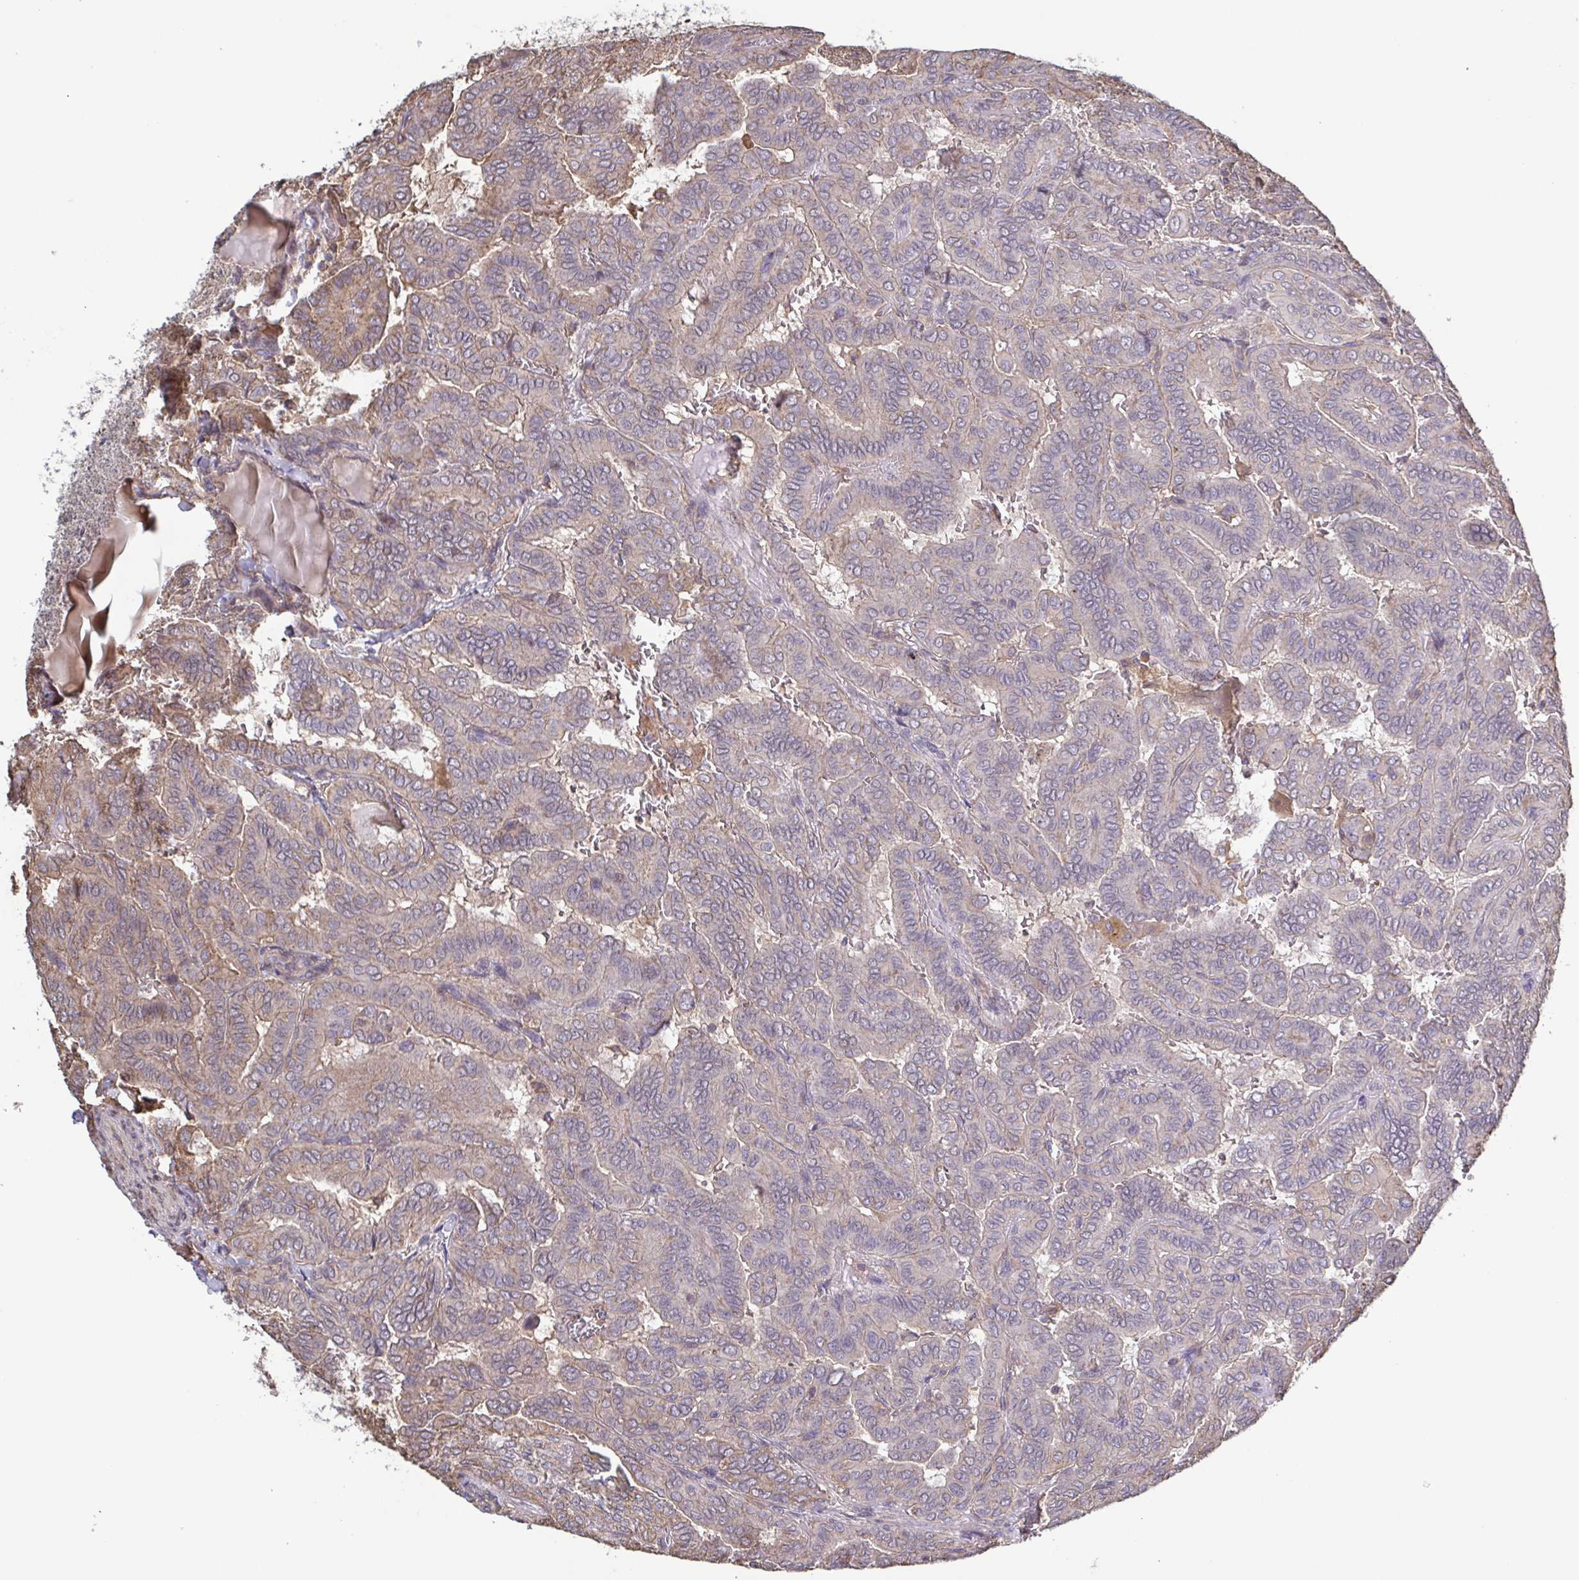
{"staining": {"intensity": "negative", "quantity": "none", "location": "none"}, "tissue": "thyroid cancer", "cell_type": "Tumor cells", "image_type": "cancer", "snomed": [{"axis": "morphology", "description": "Papillary adenocarcinoma, NOS"}, {"axis": "topography", "description": "Thyroid gland"}], "caption": "Immunohistochemical staining of human thyroid papillary adenocarcinoma displays no significant expression in tumor cells.", "gene": "ZNF200", "patient": {"sex": "female", "age": 46}}